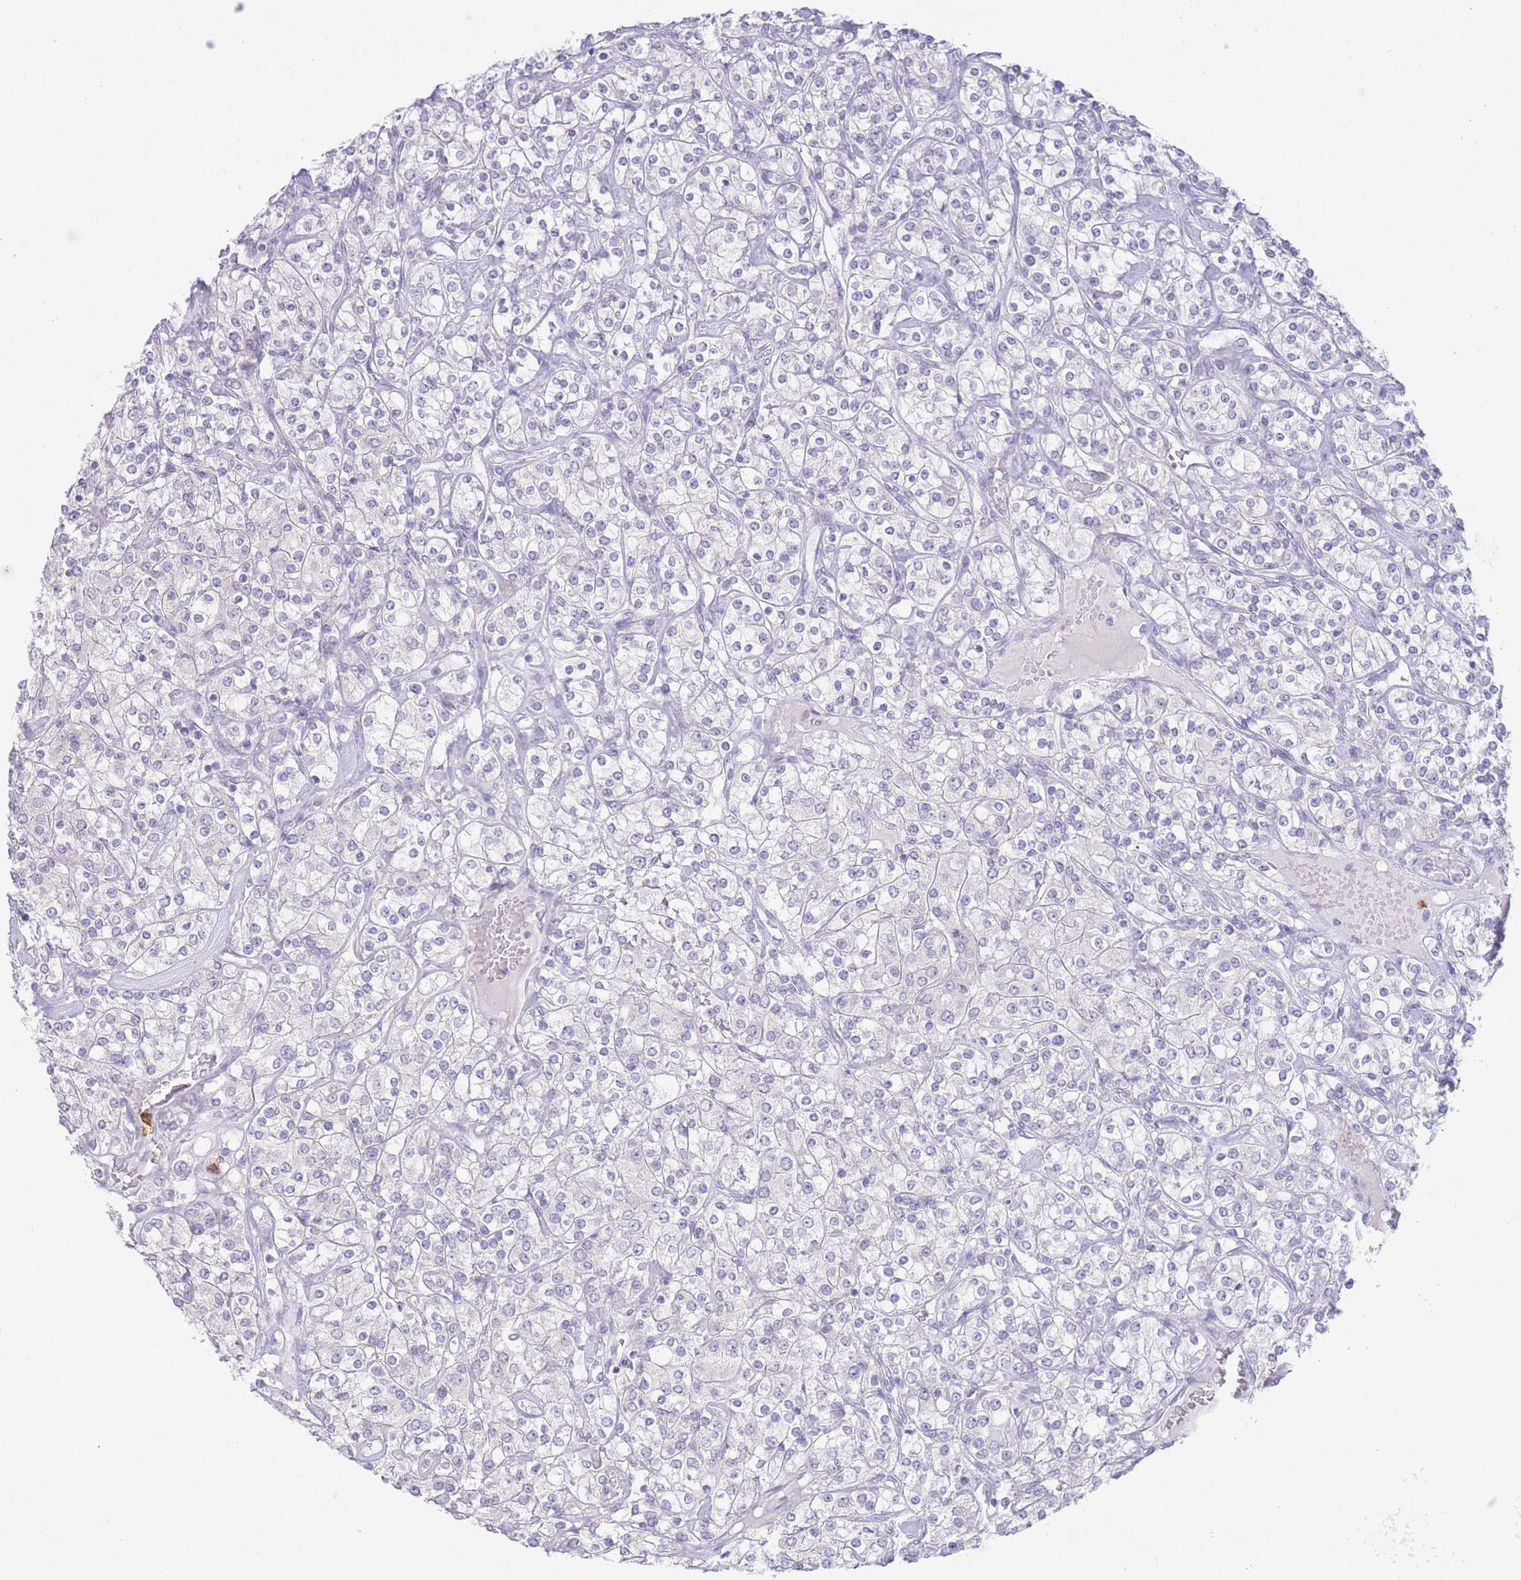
{"staining": {"intensity": "negative", "quantity": "none", "location": "none"}, "tissue": "renal cancer", "cell_type": "Tumor cells", "image_type": "cancer", "snomed": [{"axis": "morphology", "description": "Adenocarcinoma, NOS"}, {"axis": "topography", "description": "Kidney"}], "caption": "A photomicrograph of human renal cancer is negative for staining in tumor cells.", "gene": "LCLAT1", "patient": {"sex": "male", "age": 77}}